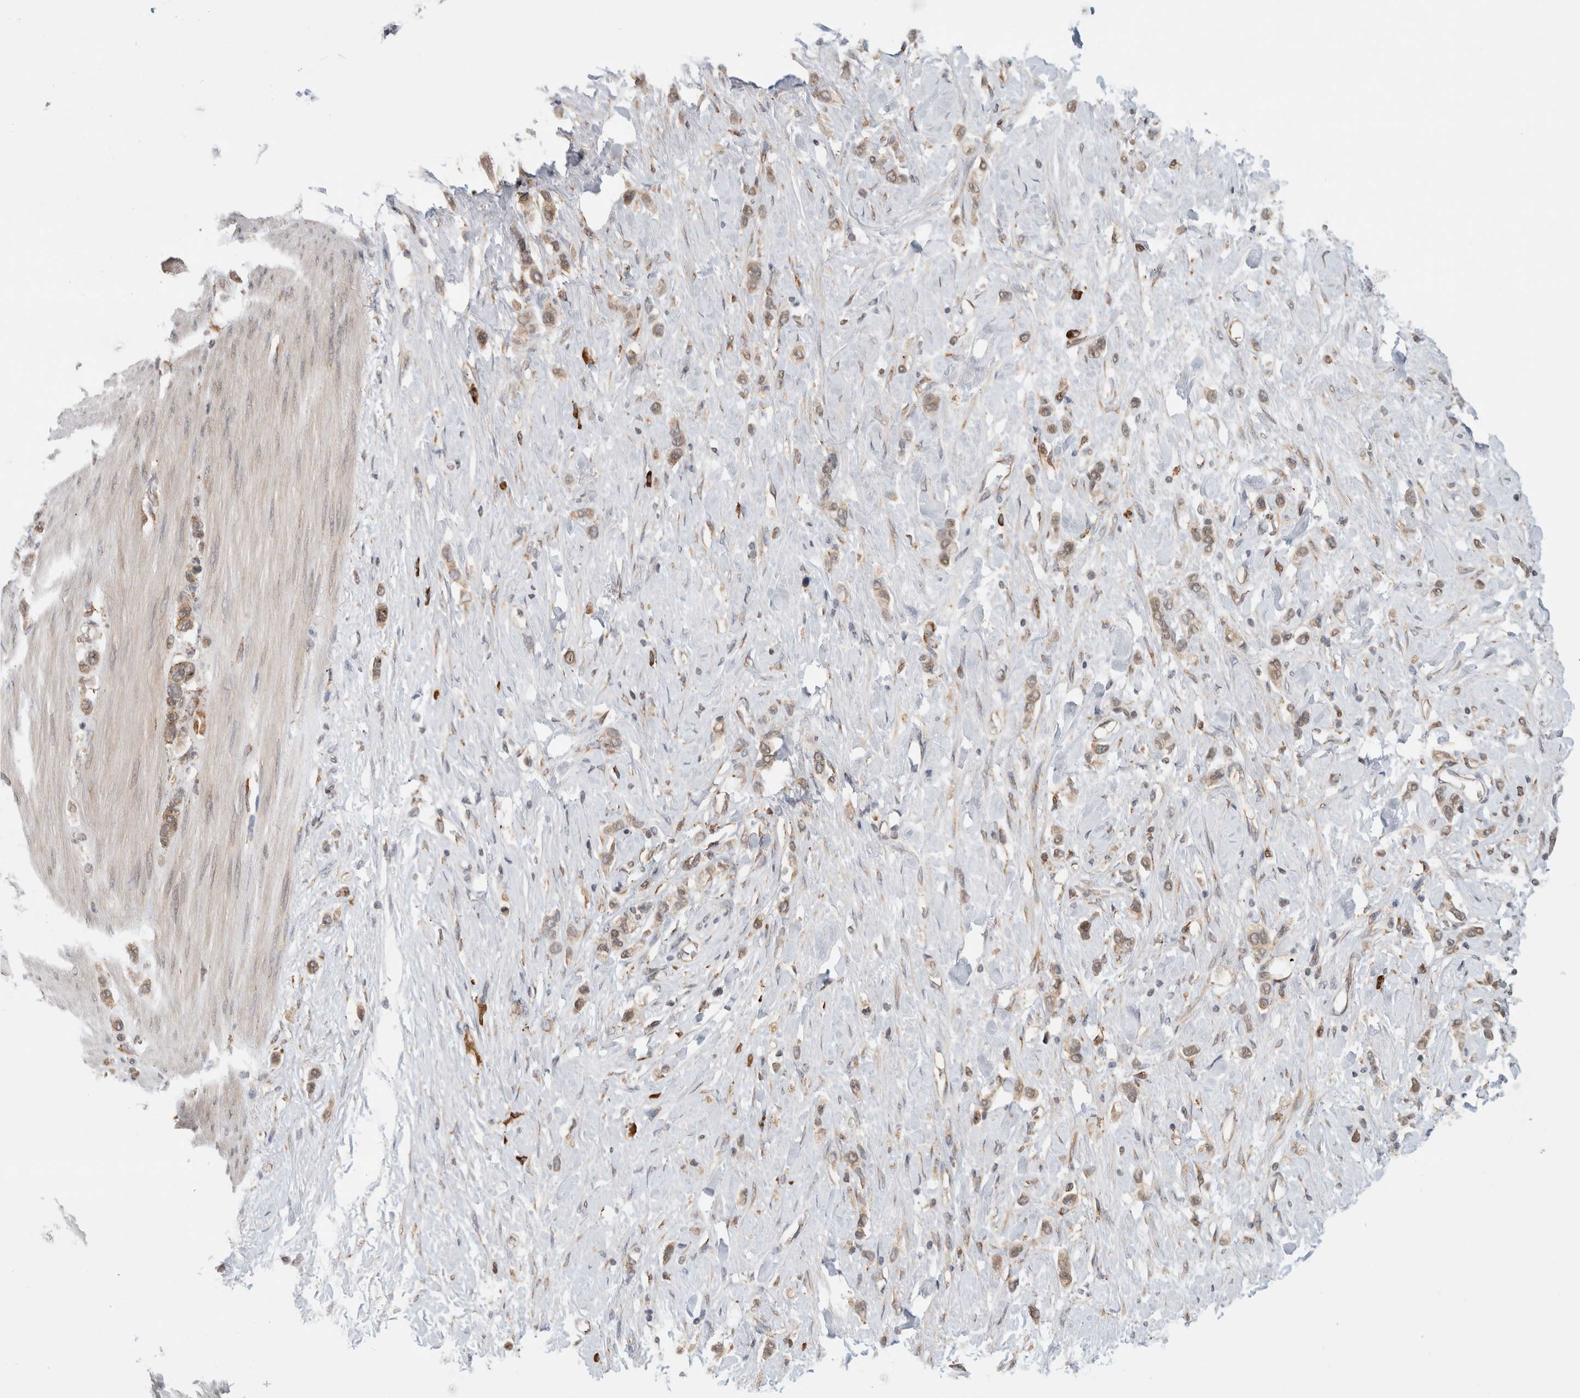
{"staining": {"intensity": "weak", "quantity": ">75%", "location": "cytoplasmic/membranous"}, "tissue": "stomach cancer", "cell_type": "Tumor cells", "image_type": "cancer", "snomed": [{"axis": "morphology", "description": "Adenocarcinoma, NOS"}, {"axis": "topography", "description": "Stomach"}], "caption": "Adenocarcinoma (stomach) stained for a protein (brown) exhibits weak cytoplasmic/membranous positive expression in approximately >75% of tumor cells.", "gene": "MS4A7", "patient": {"sex": "female", "age": 65}}